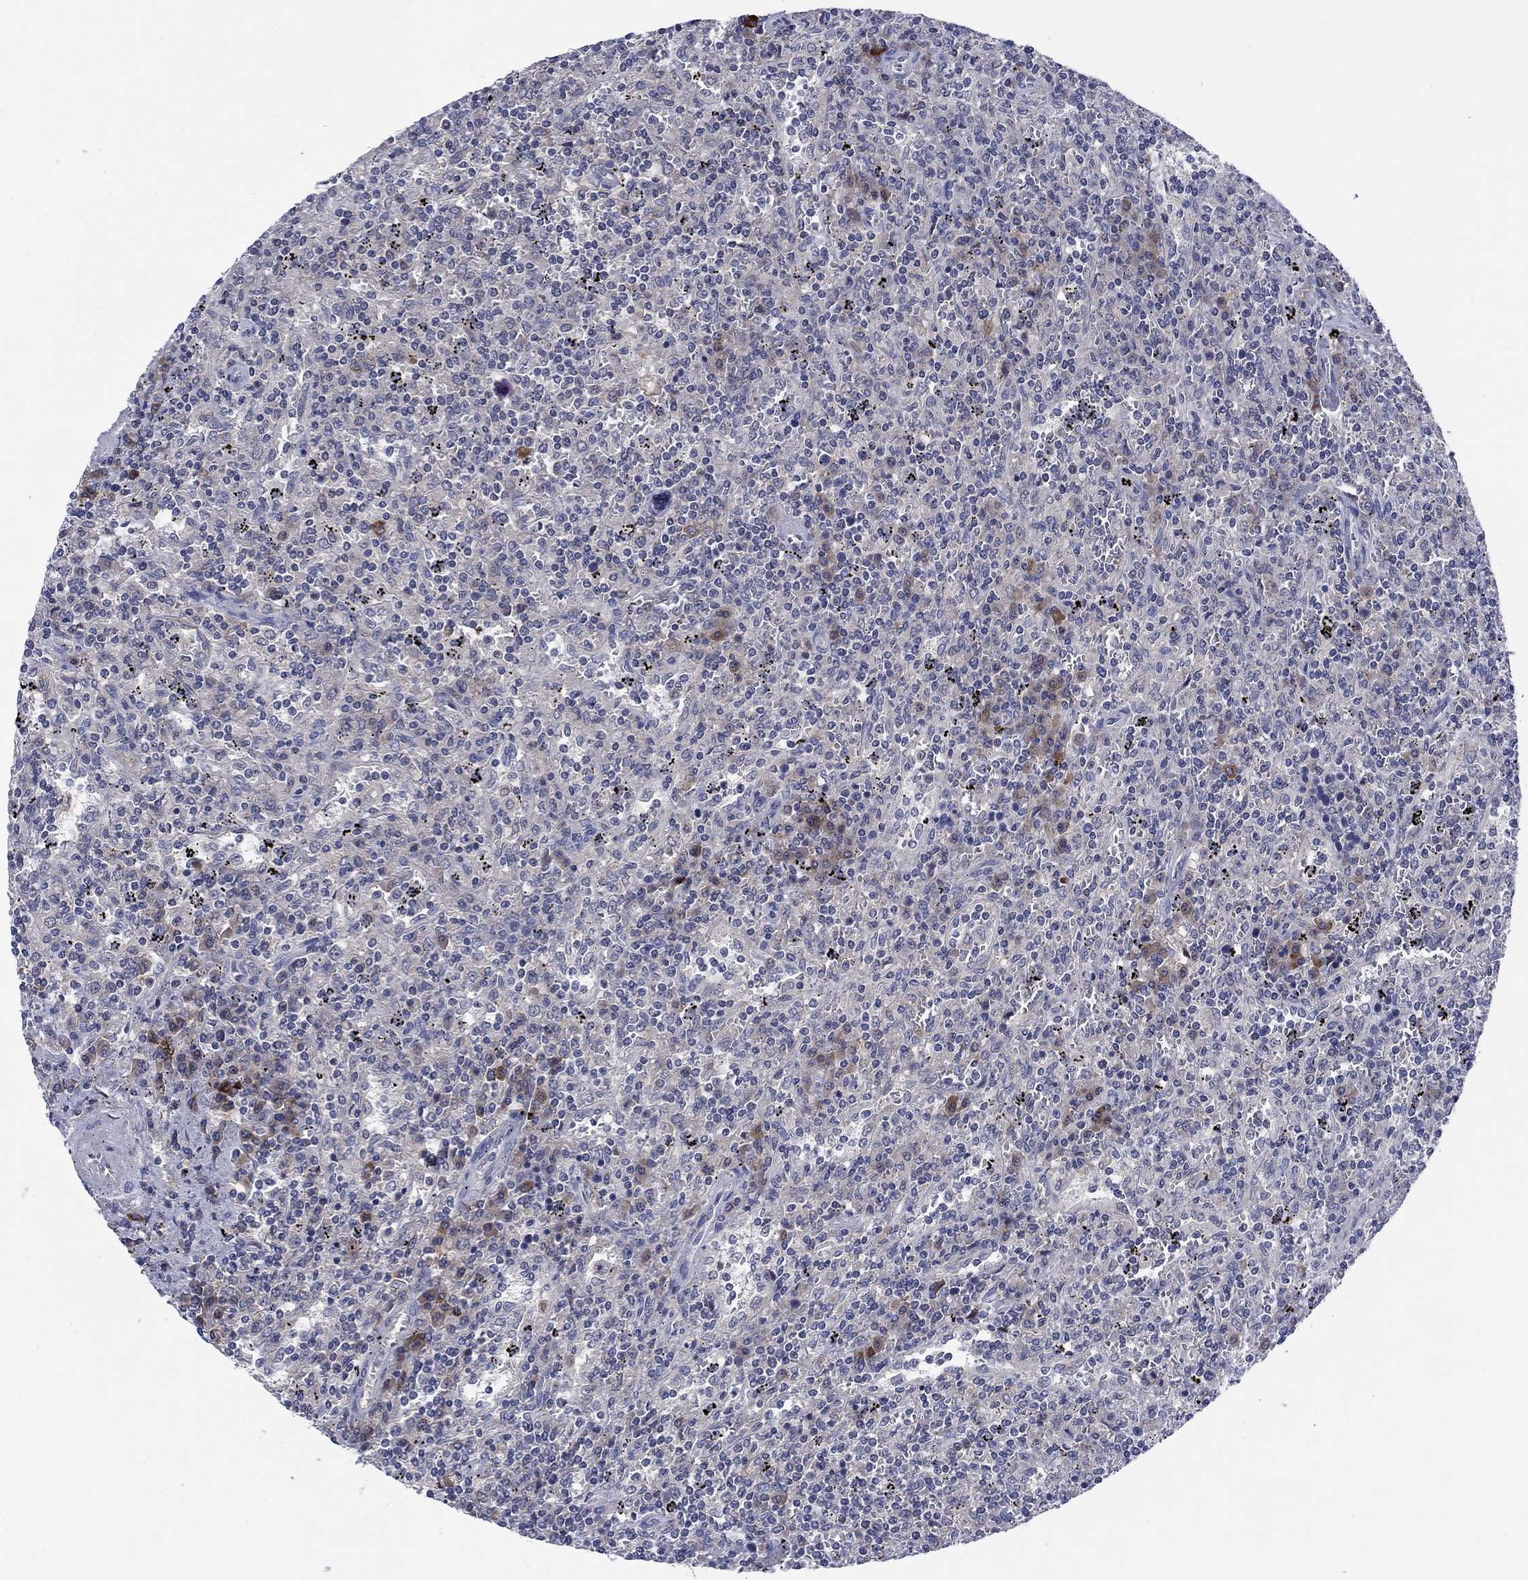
{"staining": {"intensity": "negative", "quantity": "none", "location": "none"}, "tissue": "lymphoma", "cell_type": "Tumor cells", "image_type": "cancer", "snomed": [{"axis": "morphology", "description": "Malignant lymphoma, non-Hodgkin's type, Low grade"}, {"axis": "topography", "description": "Spleen"}], "caption": "Immunohistochemistry histopathology image of neoplastic tissue: lymphoma stained with DAB demonstrates no significant protein positivity in tumor cells. (Brightfield microscopy of DAB (3,3'-diaminobenzidine) immunohistochemistry at high magnification).", "gene": "CACNA1A", "patient": {"sex": "male", "age": 62}}